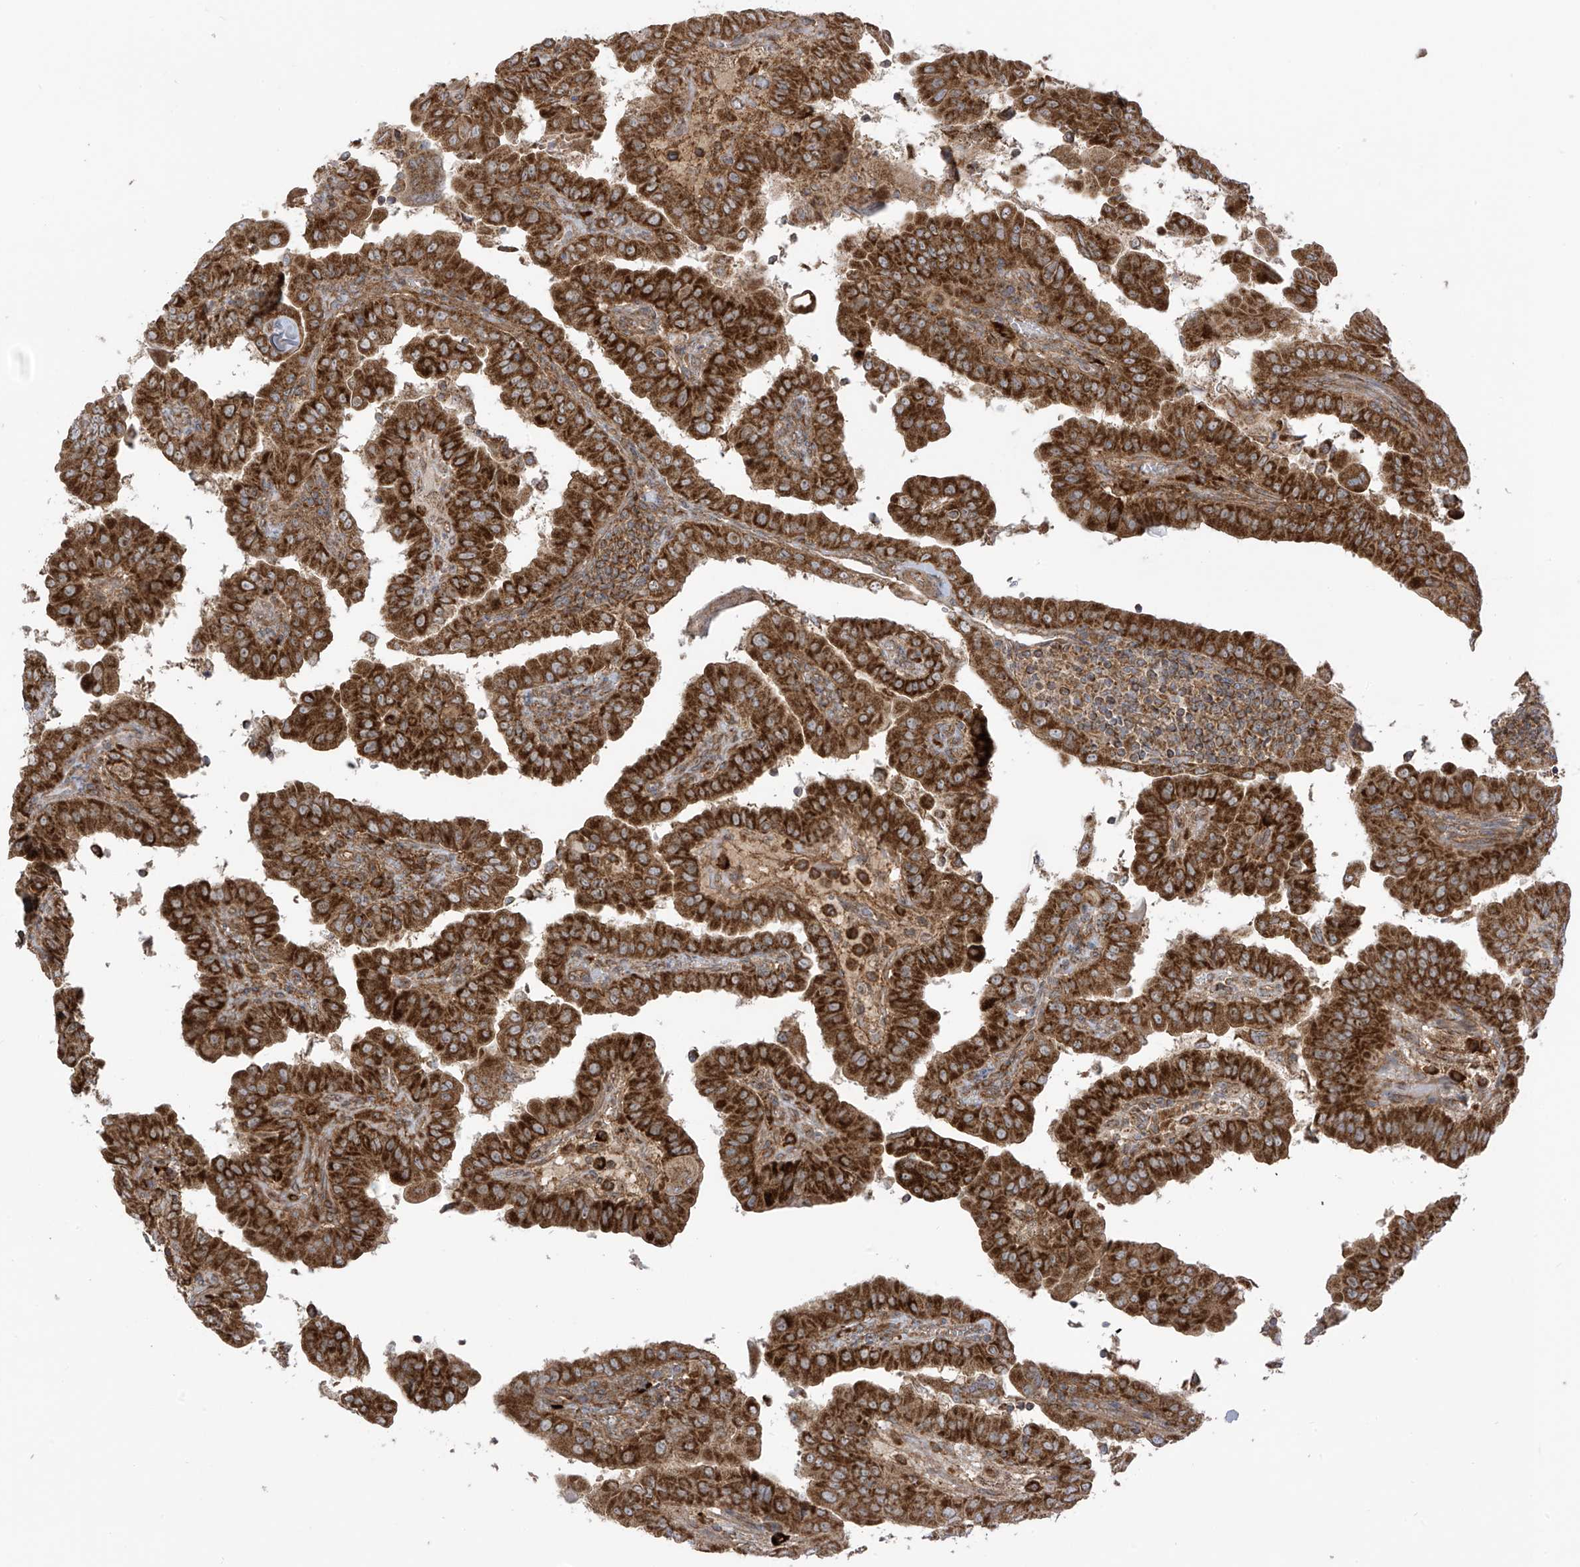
{"staining": {"intensity": "strong", "quantity": ">75%", "location": "cytoplasmic/membranous"}, "tissue": "thyroid cancer", "cell_type": "Tumor cells", "image_type": "cancer", "snomed": [{"axis": "morphology", "description": "Papillary adenocarcinoma, NOS"}, {"axis": "topography", "description": "Thyroid gland"}], "caption": "Immunohistochemistry photomicrograph of neoplastic tissue: human thyroid cancer stained using IHC exhibits high levels of strong protein expression localized specifically in the cytoplasmic/membranous of tumor cells, appearing as a cytoplasmic/membranous brown color.", "gene": "REPS1", "patient": {"sex": "male", "age": 33}}